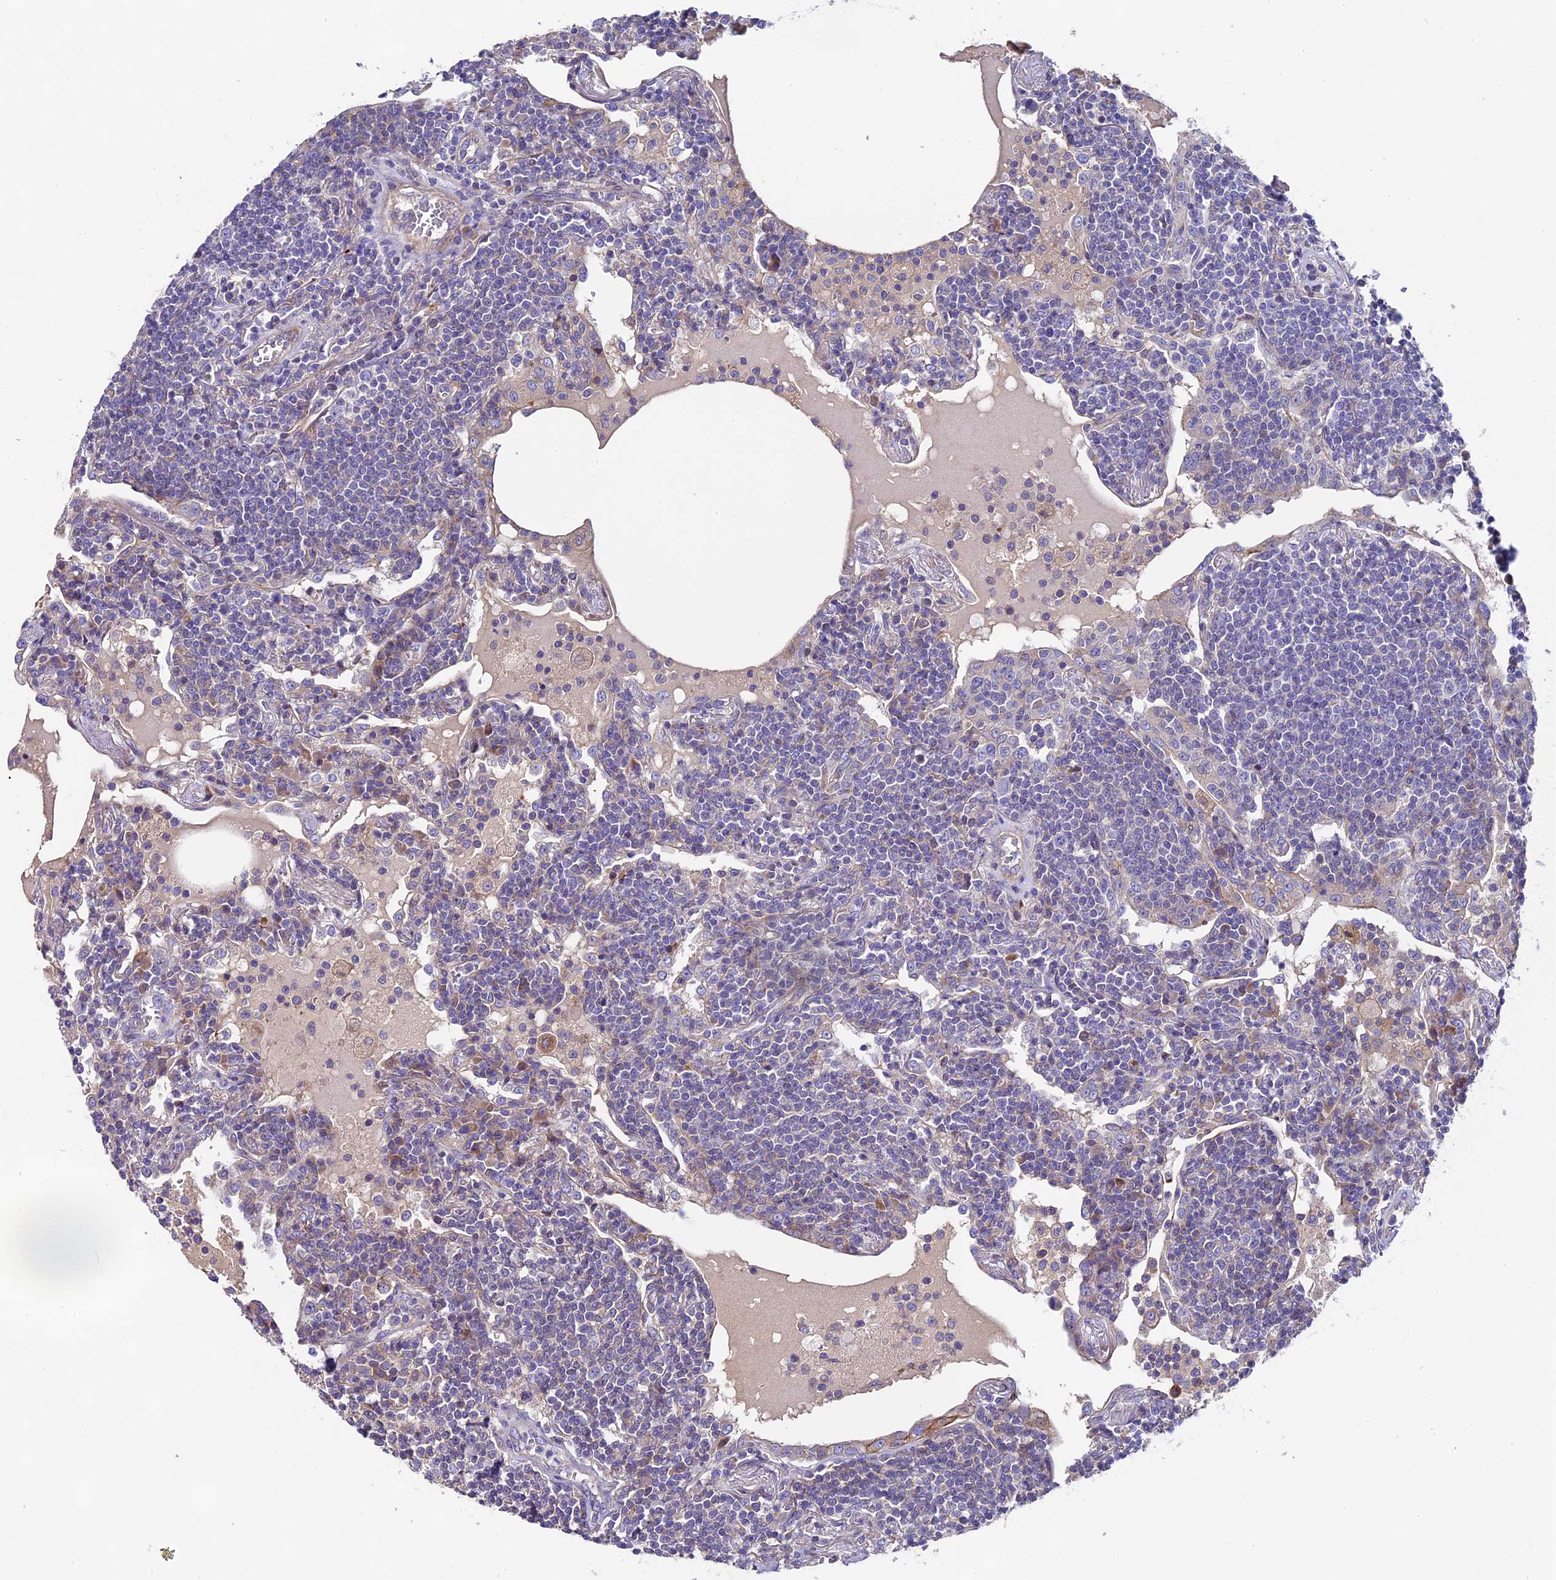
{"staining": {"intensity": "negative", "quantity": "none", "location": "none"}, "tissue": "lymphoma", "cell_type": "Tumor cells", "image_type": "cancer", "snomed": [{"axis": "morphology", "description": "Malignant lymphoma, non-Hodgkin's type, Low grade"}, {"axis": "topography", "description": "Lung"}], "caption": "High power microscopy image of an immunohistochemistry (IHC) micrograph of lymphoma, revealing no significant expression in tumor cells.", "gene": "PIGU", "patient": {"sex": "female", "age": 71}}